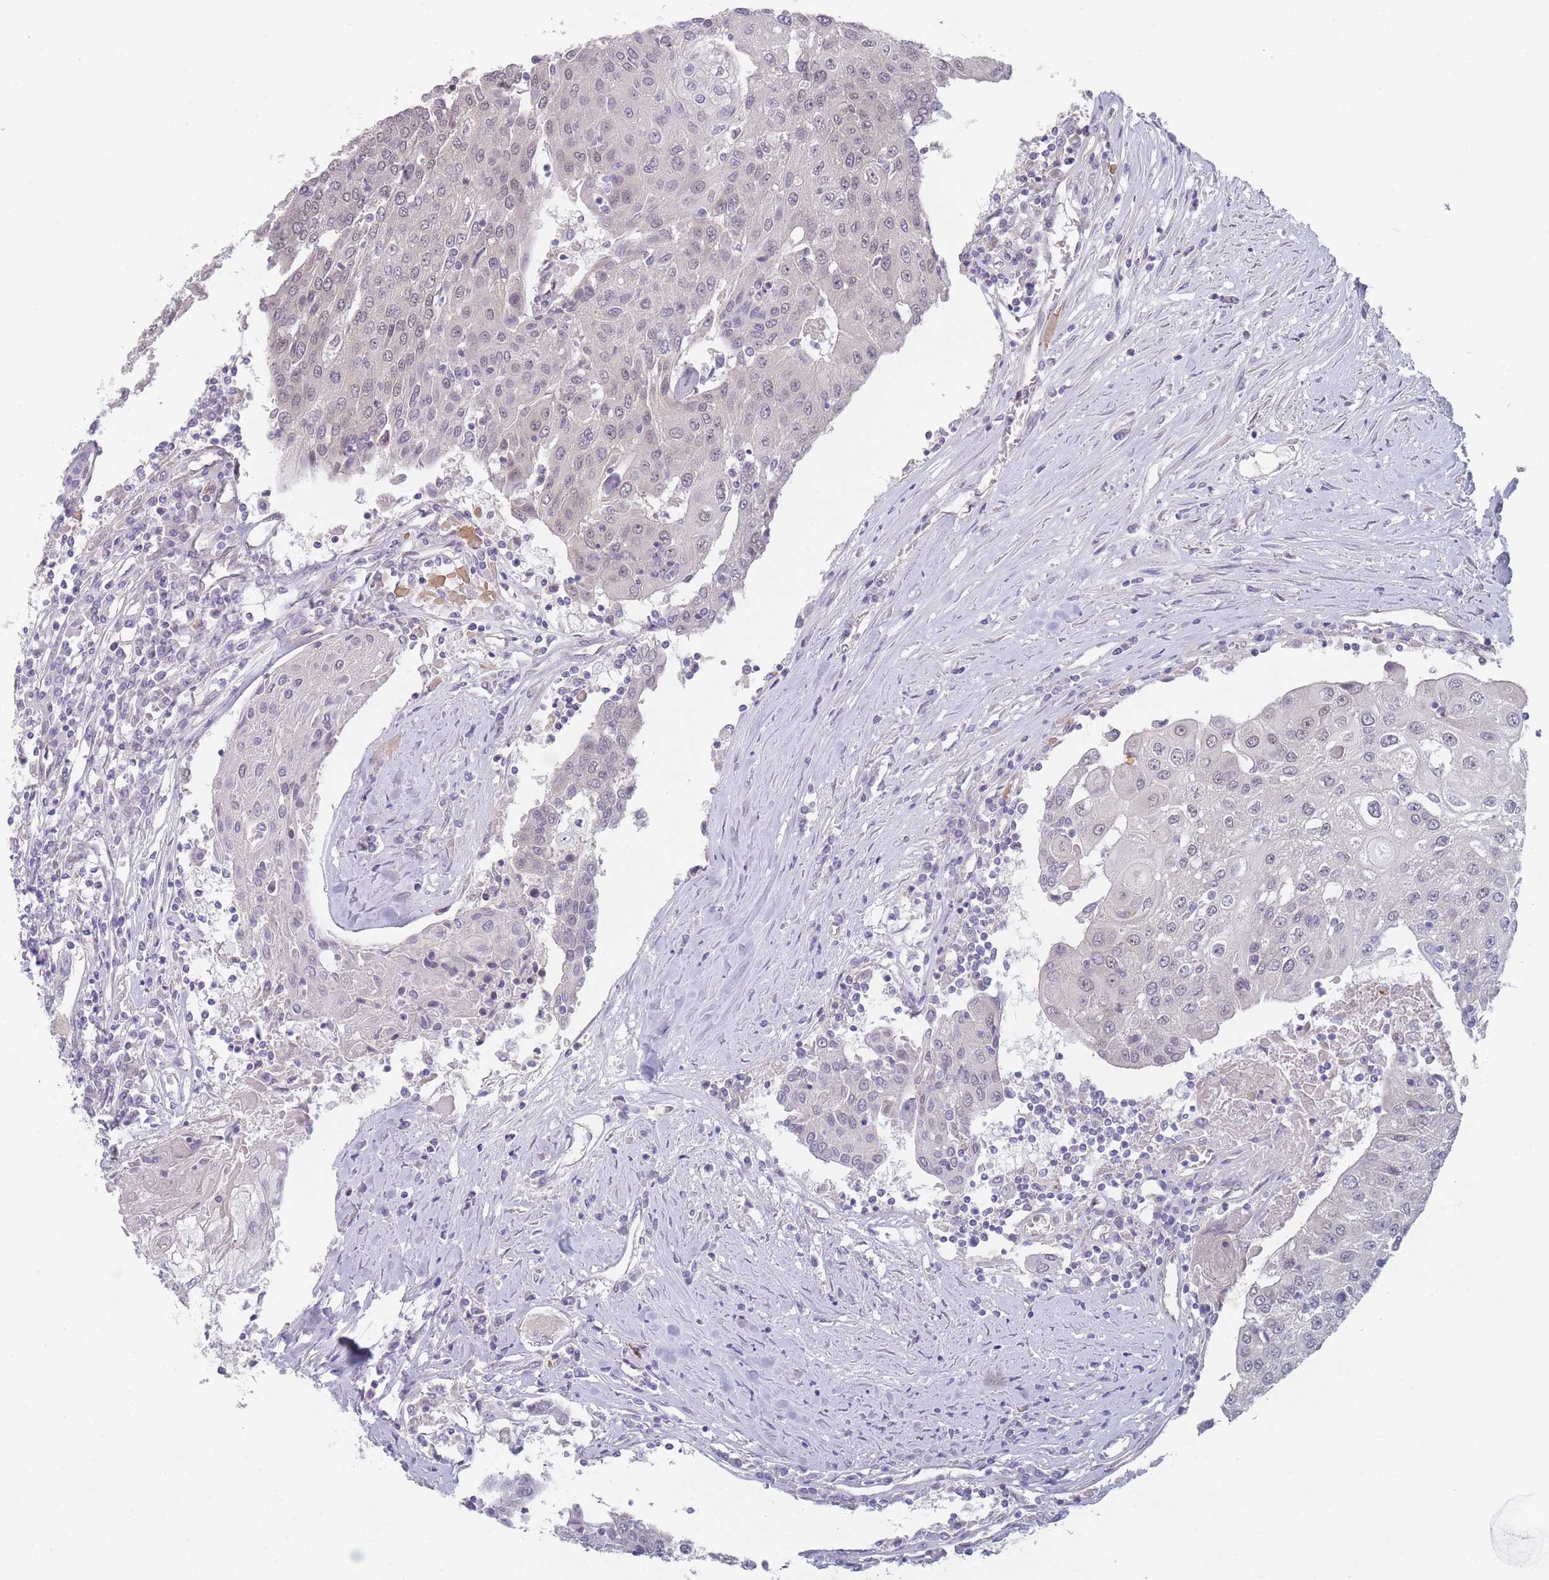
{"staining": {"intensity": "negative", "quantity": "none", "location": "none"}, "tissue": "urothelial cancer", "cell_type": "Tumor cells", "image_type": "cancer", "snomed": [{"axis": "morphology", "description": "Urothelial carcinoma, High grade"}, {"axis": "topography", "description": "Urinary bladder"}], "caption": "Micrograph shows no protein positivity in tumor cells of urothelial cancer tissue. (Stains: DAB immunohistochemistry with hematoxylin counter stain, Microscopy: brightfield microscopy at high magnification).", "gene": "ANKRD10", "patient": {"sex": "female", "age": 85}}